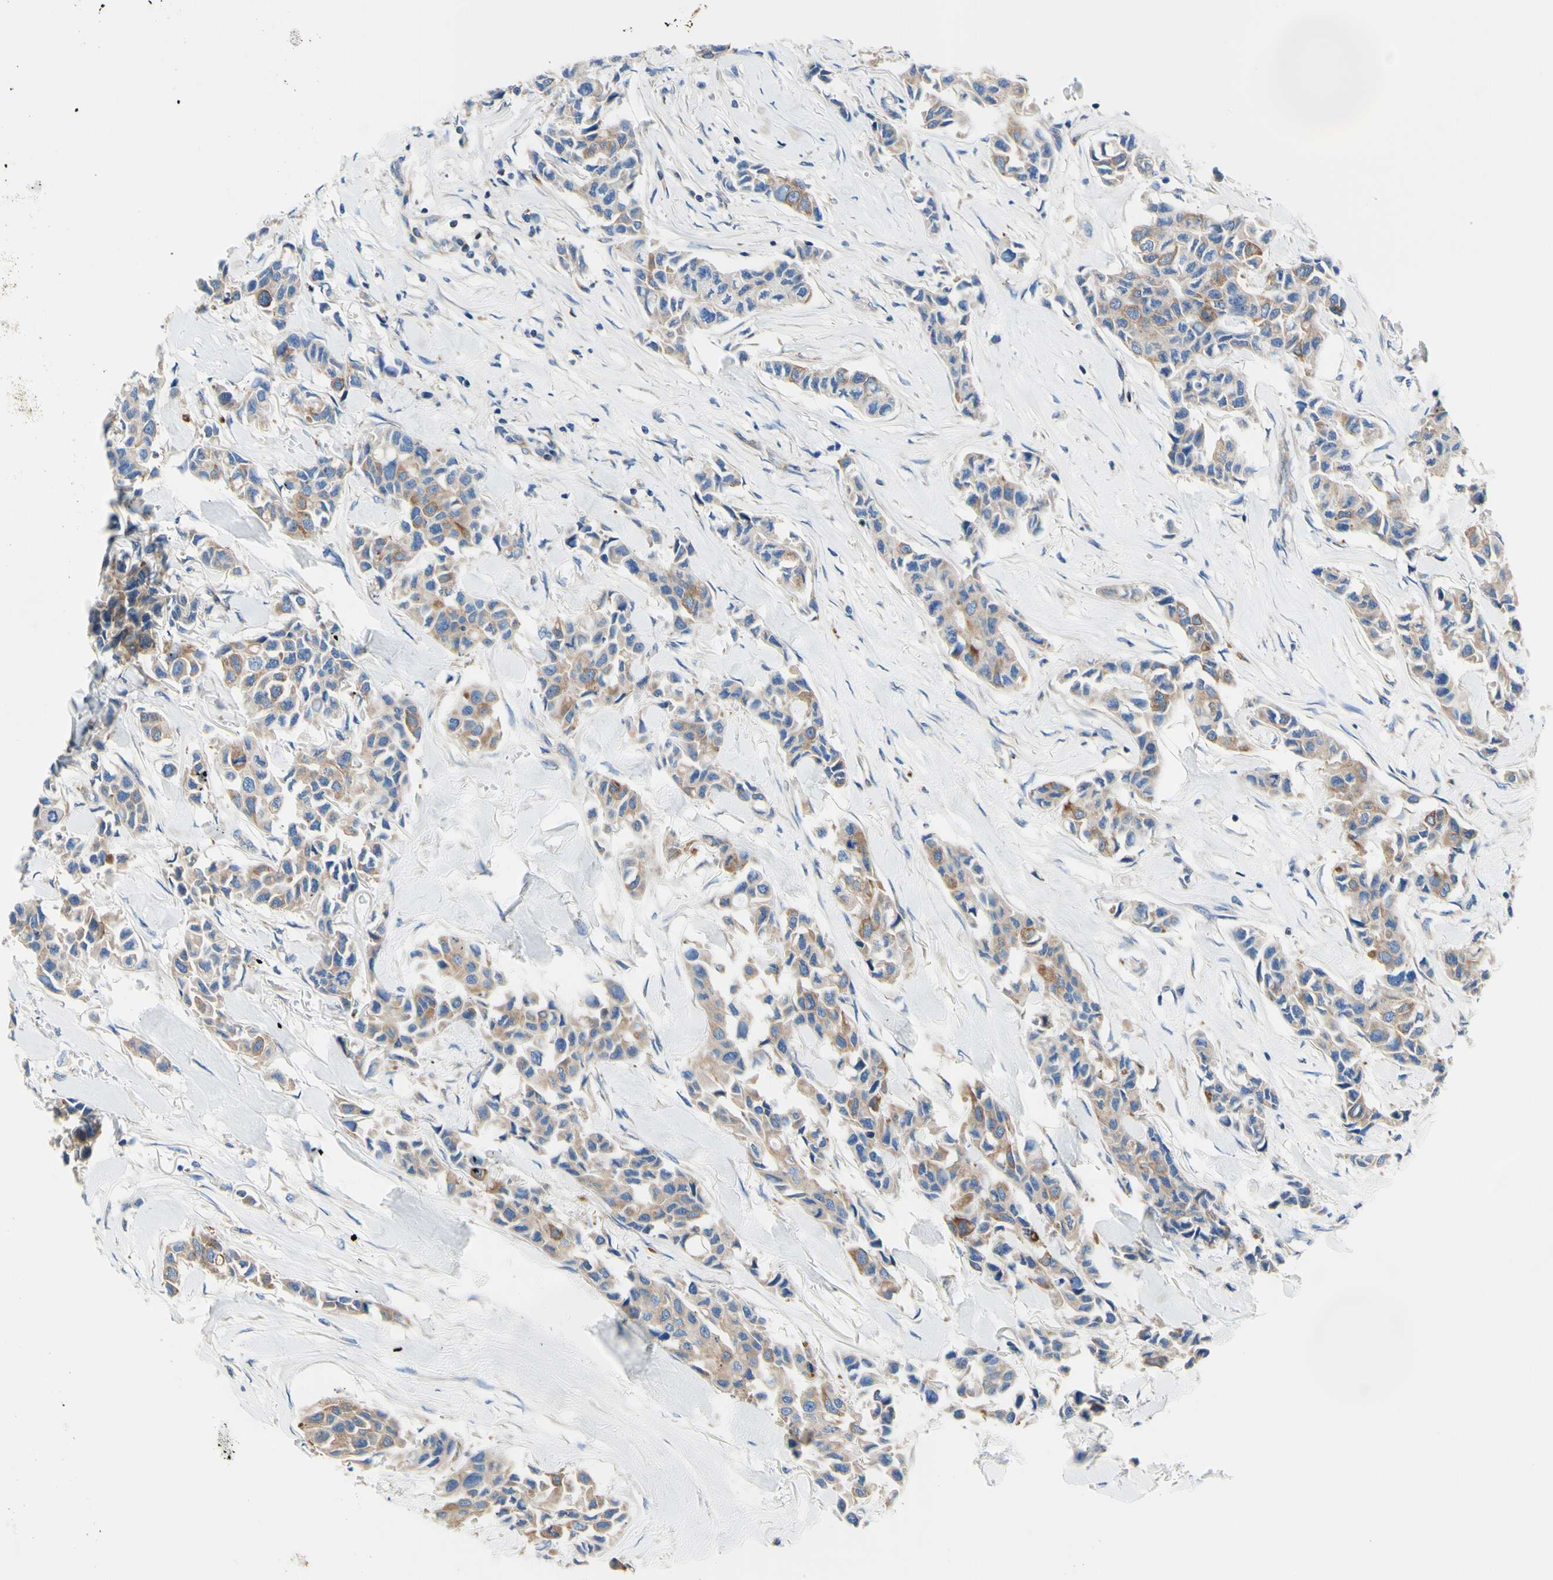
{"staining": {"intensity": "moderate", "quantity": ">75%", "location": "cytoplasmic/membranous"}, "tissue": "breast cancer", "cell_type": "Tumor cells", "image_type": "cancer", "snomed": [{"axis": "morphology", "description": "Duct carcinoma"}, {"axis": "topography", "description": "Breast"}], "caption": "Immunohistochemistry (DAB (3,3'-diaminobenzidine)) staining of human breast cancer displays moderate cytoplasmic/membranous protein expression in approximately >75% of tumor cells.", "gene": "RETREG2", "patient": {"sex": "female", "age": 80}}